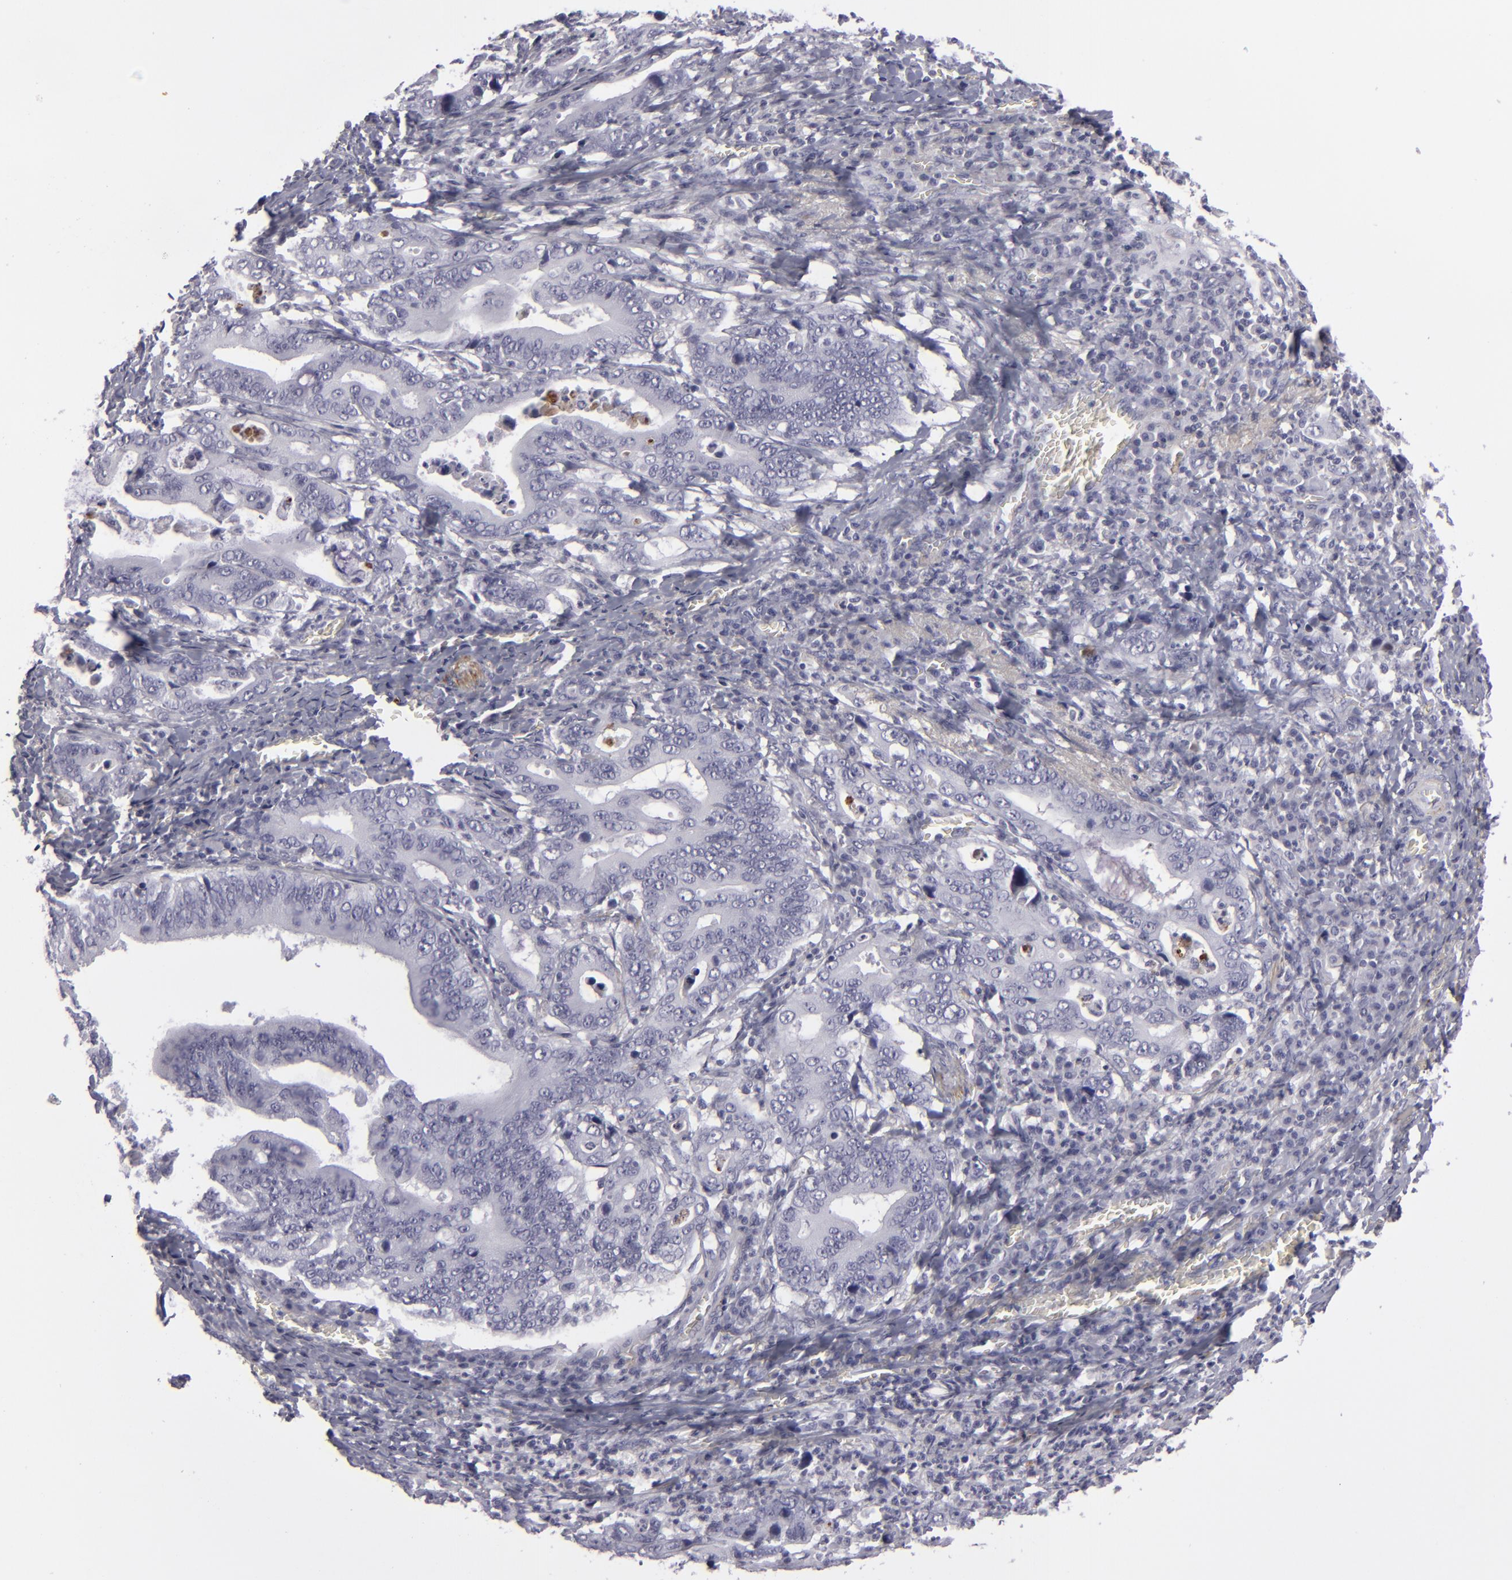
{"staining": {"intensity": "negative", "quantity": "none", "location": "none"}, "tissue": "stomach cancer", "cell_type": "Tumor cells", "image_type": "cancer", "snomed": [{"axis": "morphology", "description": "Adenocarcinoma, NOS"}, {"axis": "topography", "description": "Stomach, upper"}], "caption": "The photomicrograph shows no significant expression in tumor cells of adenocarcinoma (stomach).", "gene": "C9", "patient": {"sex": "male", "age": 63}}